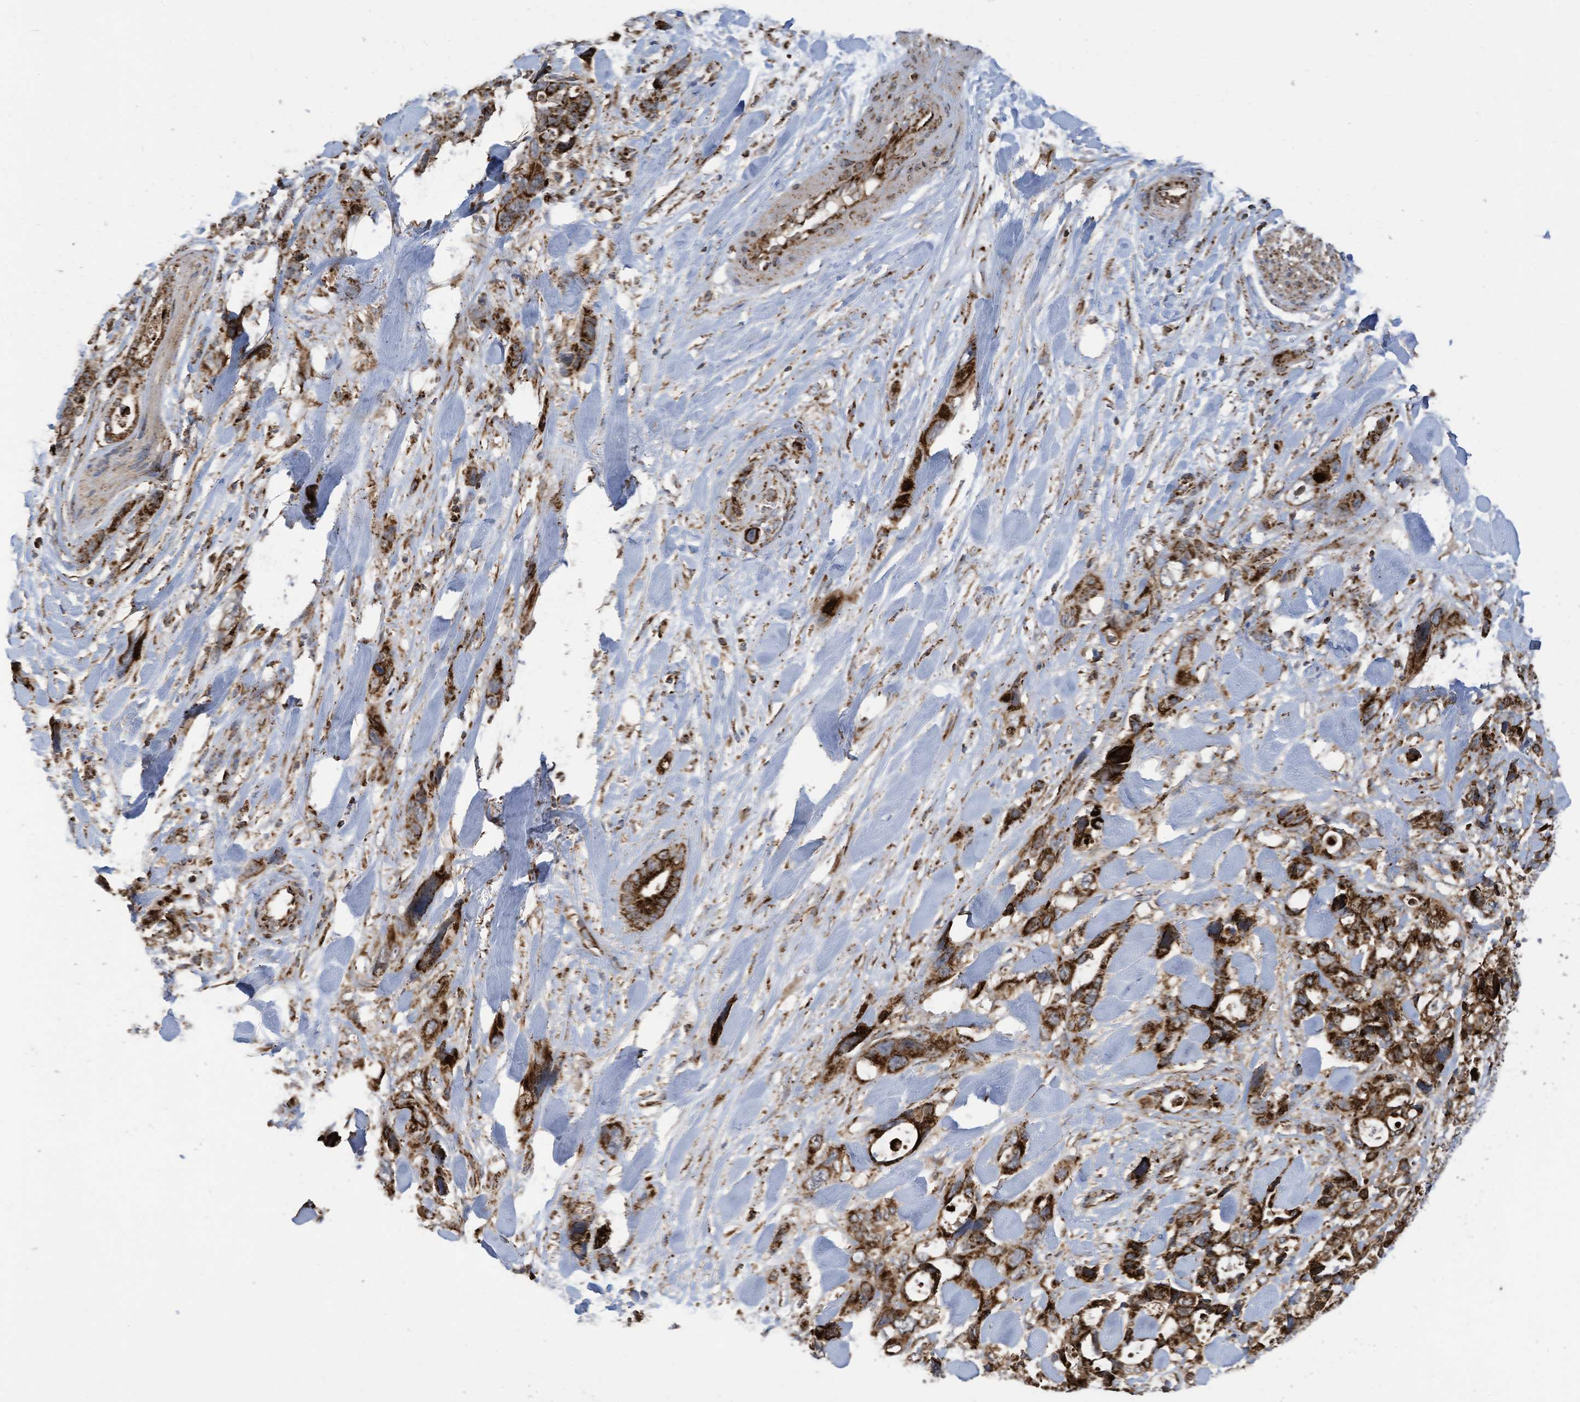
{"staining": {"intensity": "strong", "quantity": ">75%", "location": "cytoplasmic/membranous"}, "tissue": "pancreatic cancer", "cell_type": "Tumor cells", "image_type": "cancer", "snomed": [{"axis": "morphology", "description": "Adenocarcinoma, NOS"}, {"axis": "topography", "description": "Pancreas"}], "caption": "The micrograph shows a brown stain indicating the presence of a protein in the cytoplasmic/membranous of tumor cells in pancreatic cancer. The staining was performed using DAB, with brown indicating positive protein expression. Nuclei are stained blue with hematoxylin.", "gene": "COX10", "patient": {"sex": "male", "age": 46}}